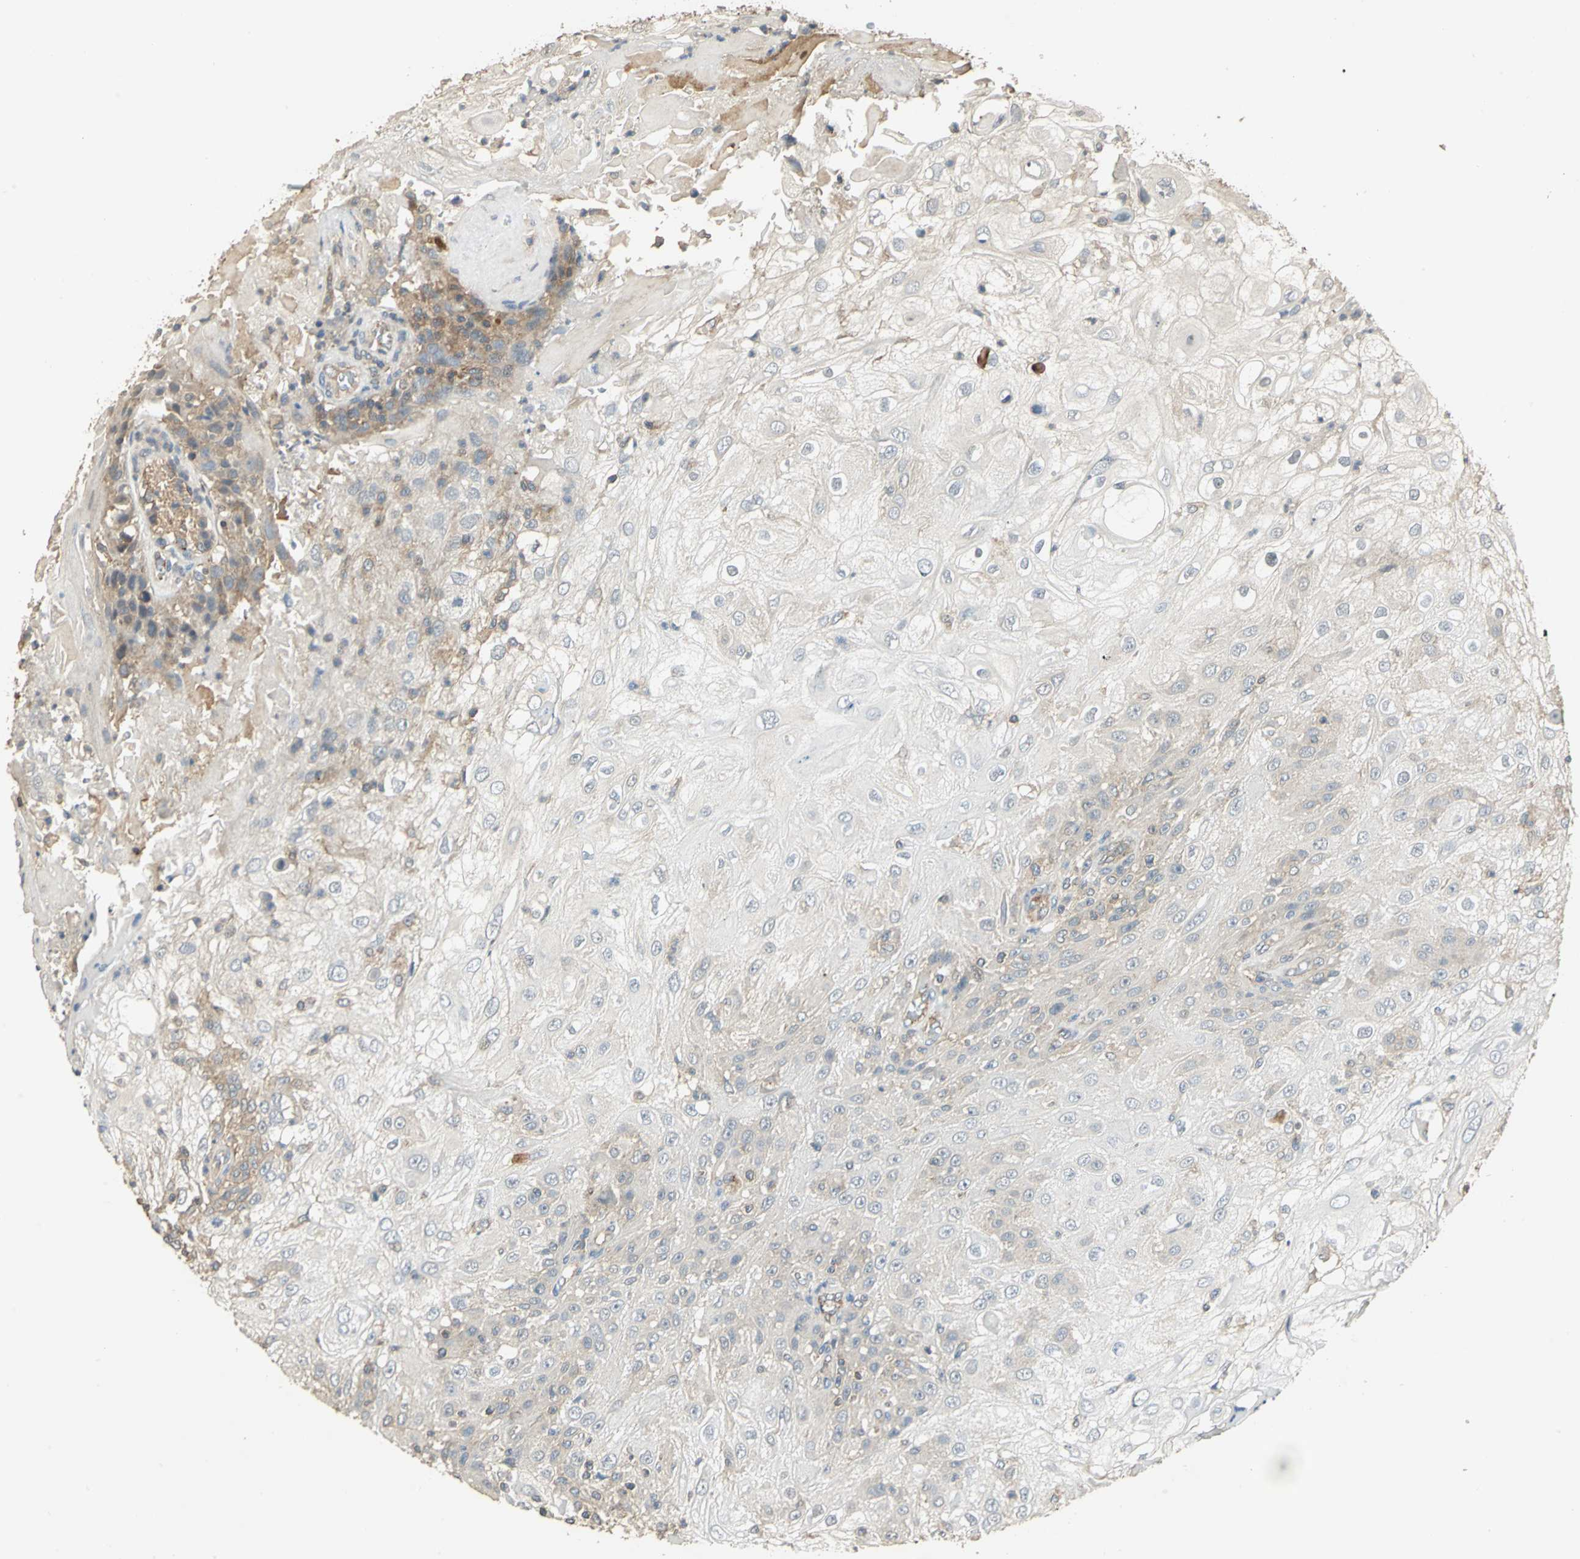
{"staining": {"intensity": "moderate", "quantity": "<25%", "location": "cytoplasmic/membranous"}, "tissue": "skin cancer", "cell_type": "Tumor cells", "image_type": "cancer", "snomed": [{"axis": "morphology", "description": "Normal tissue, NOS"}, {"axis": "morphology", "description": "Squamous cell carcinoma, NOS"}, {"axis": "topography", "description": "Skin"}], "caption": "This photomicrograph displays immunohistochemistry staining of human skin squamous cell carcinoma, with low moderate cytoplasmic/membranous expression in about <25% of tumor cells.", "gene": "RAPGEF1", "patient": {"sex": "female", "age": 83}}